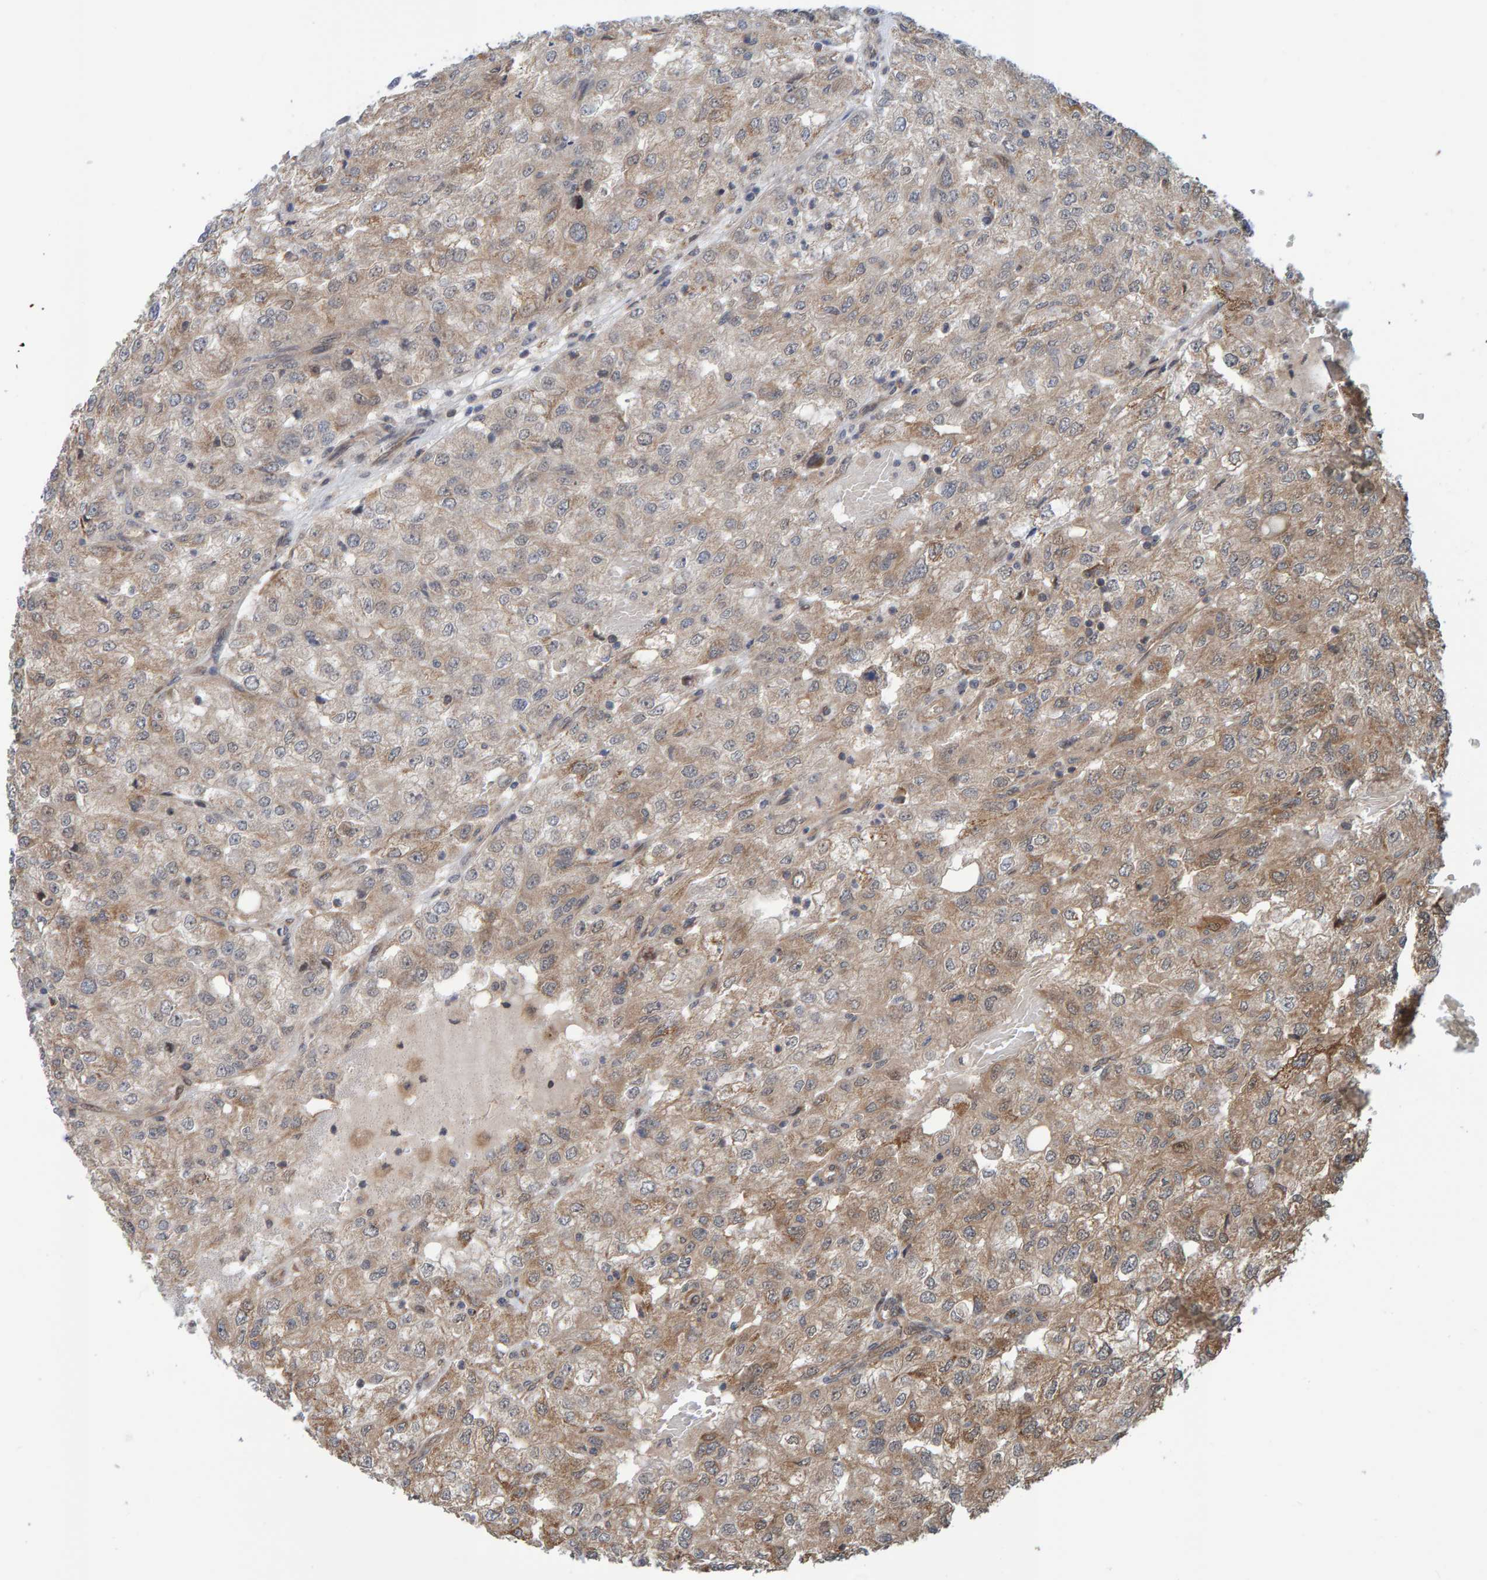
{"staining": {"intensity": "weak", "quantity": ">75%", "location": "cytoplasmic/membranous"}, "tissue": "renal cancer", "cell_type": "Tumor cells", "image_type": "cancer", "snomed": [{"axis": "morphology", "description": "Adenocarcinoma, NOS"}, {"axis": "topography", "description": "Kidney"}], "caption": "Protein analysis of adenocarcinoma (renal) tissue reveals weak cytoplasmic/membranous expression in about >75% of tumor cells.", "gene": "SCRN2", "patient": {"sex": "female", "age": 54}}